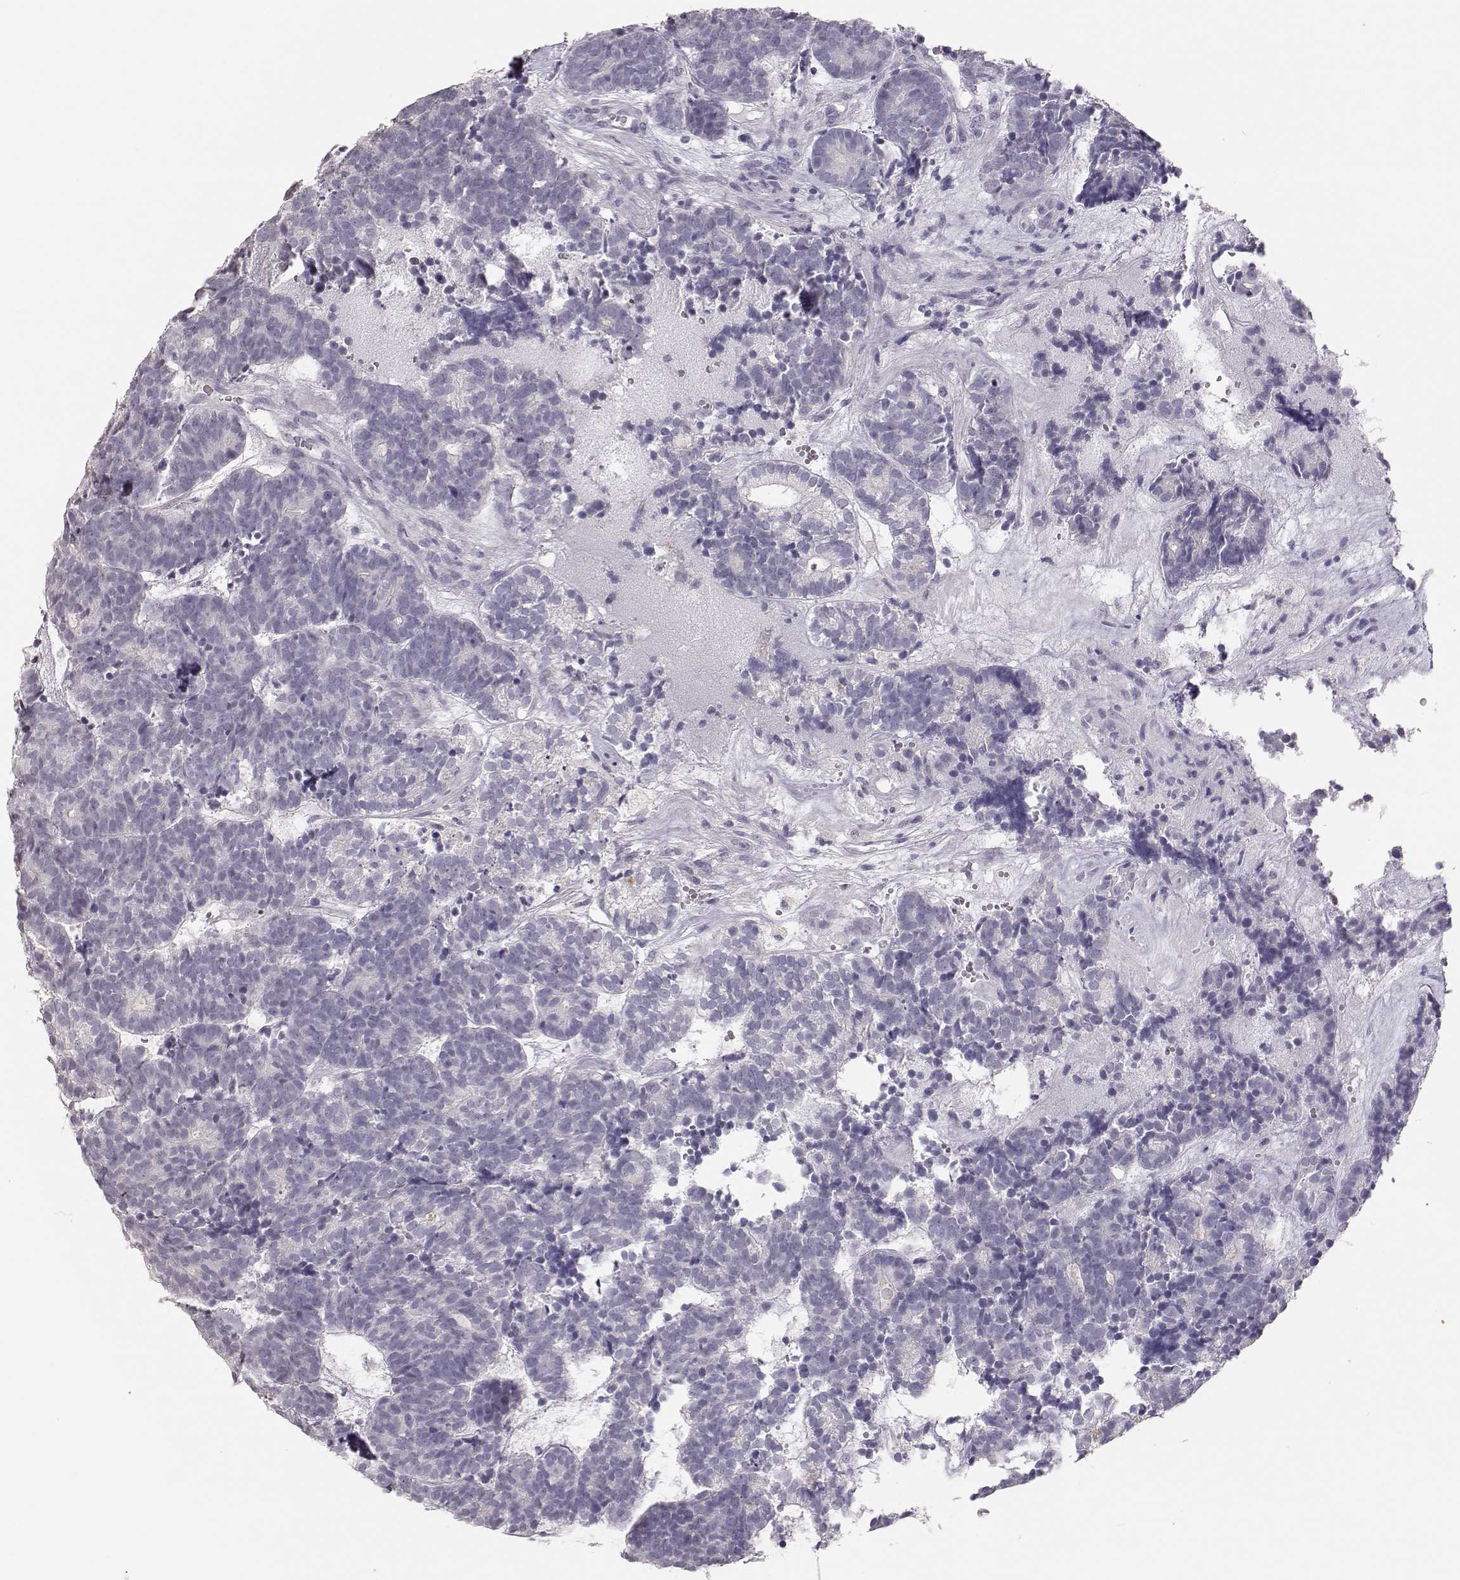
{"staining": {"intensity": "negative", "quantity": "none", "location": "none"}, "tissue": "head and neck cancer", "cell_type": "Tumor cells", "image_type": "cancer", "snomed": [{"axis": "morphology", "description": "Adenocarcinoma, NOS"}, {"axis": "topography", "description": "Head-Neck"}], "caption": "Immunohistochemical staining of head and neck adenocarcinoma demonstrates no significant expression in tumor cells.", "gene": "TKTL1", "patient": {"sex": "female", "age": 81}}